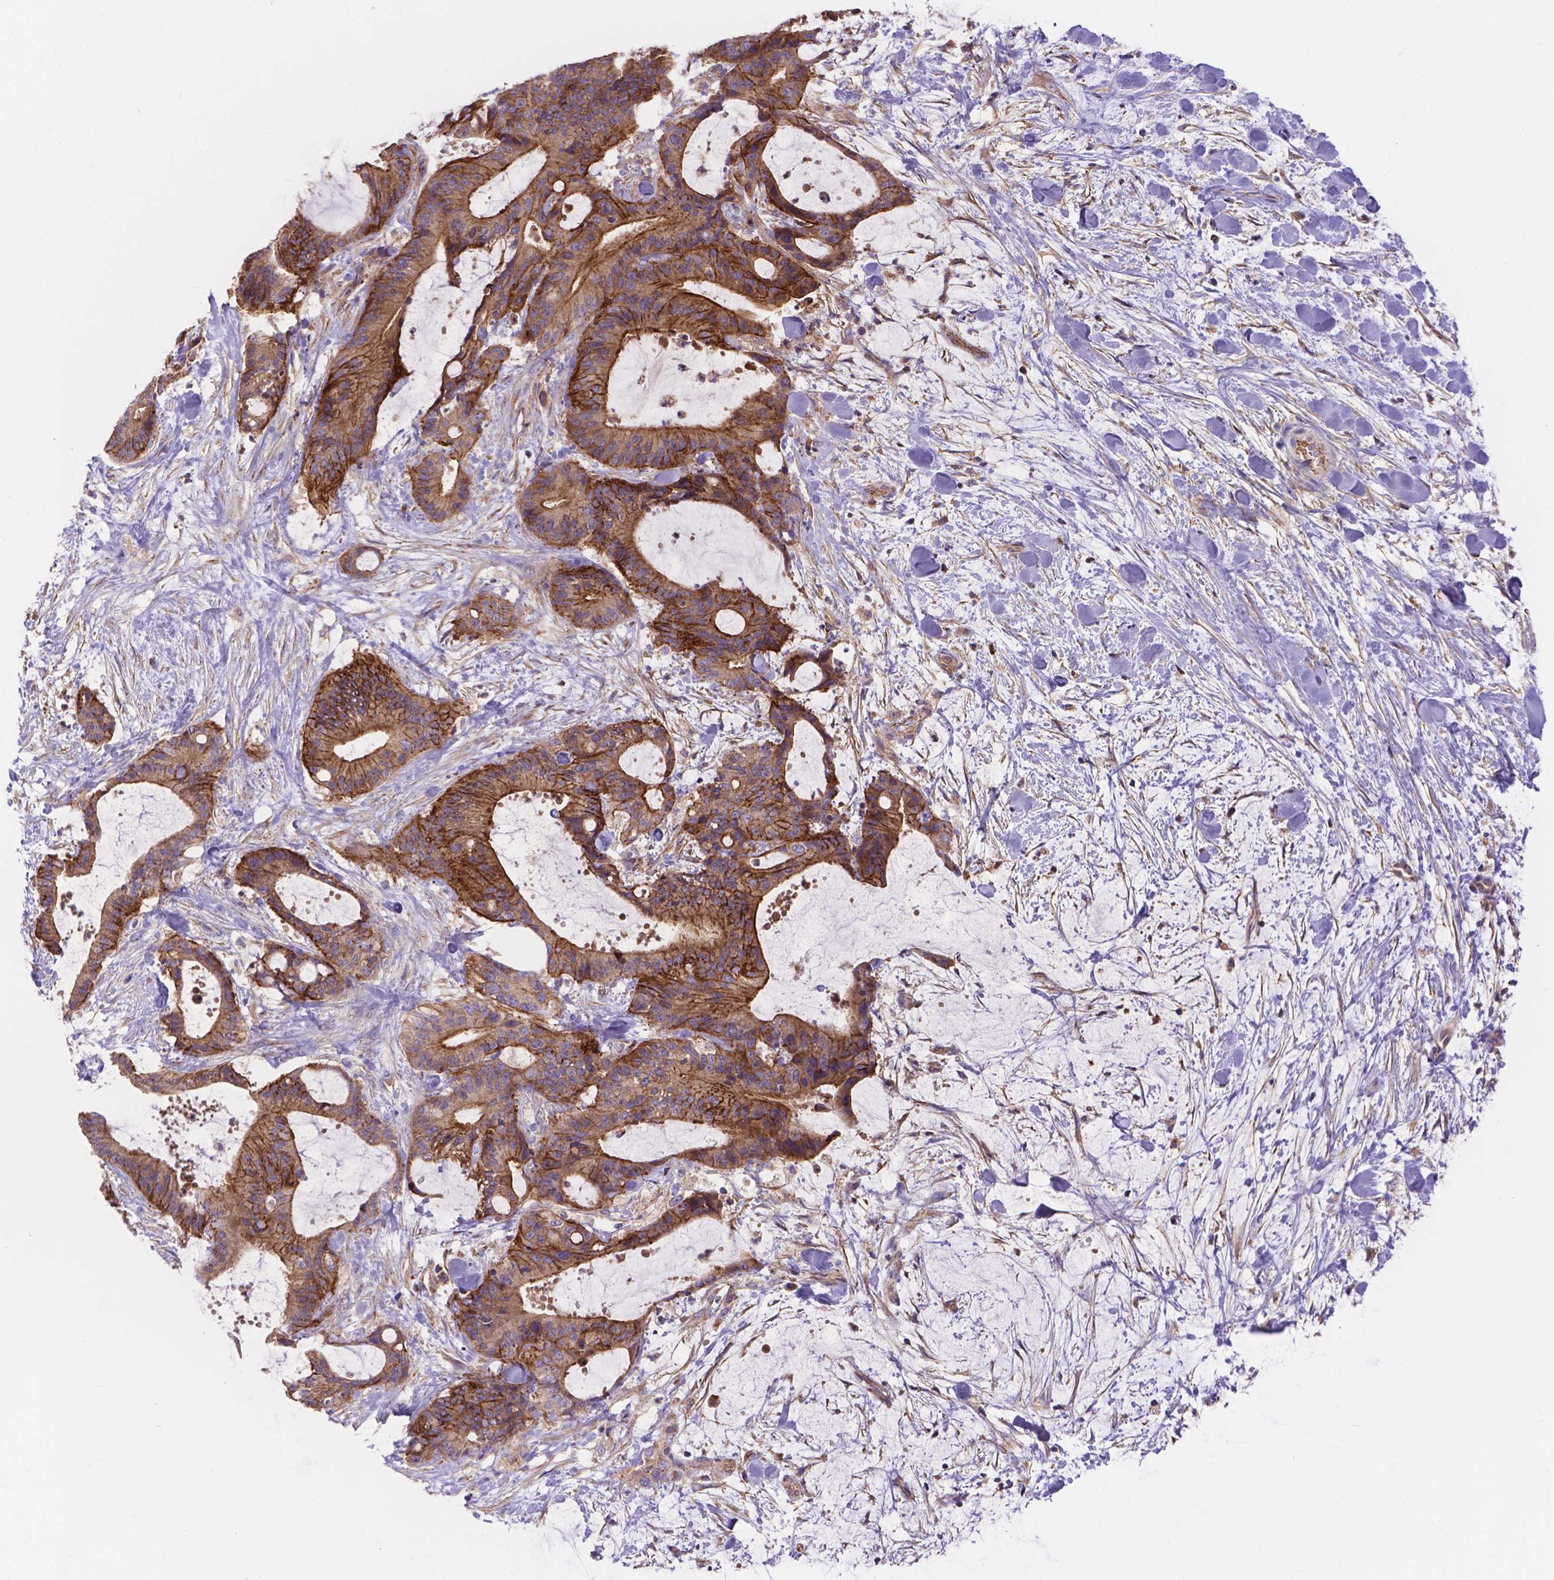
{"staining": {"intensity": "moderate", "quantity": ">75%", "location": "cytoplasmic/membranous"}, "tissue": "liver cancer", "cell_type": "Tumor cells", "image_type": "cancer", "snomed": [{"axis": "morphology", "description": "Cholangiocarcinoma"}, {"axis": "topography", "description": "Liver"}], "caption": "Protein expression analysis of cholangiocarcinoma (liver) reveals moderate cytoplasmic/membranous positivity in about >75% of tumor cells.", "gene": "AK3", "patient": {"sex": "female", "age": 73}}